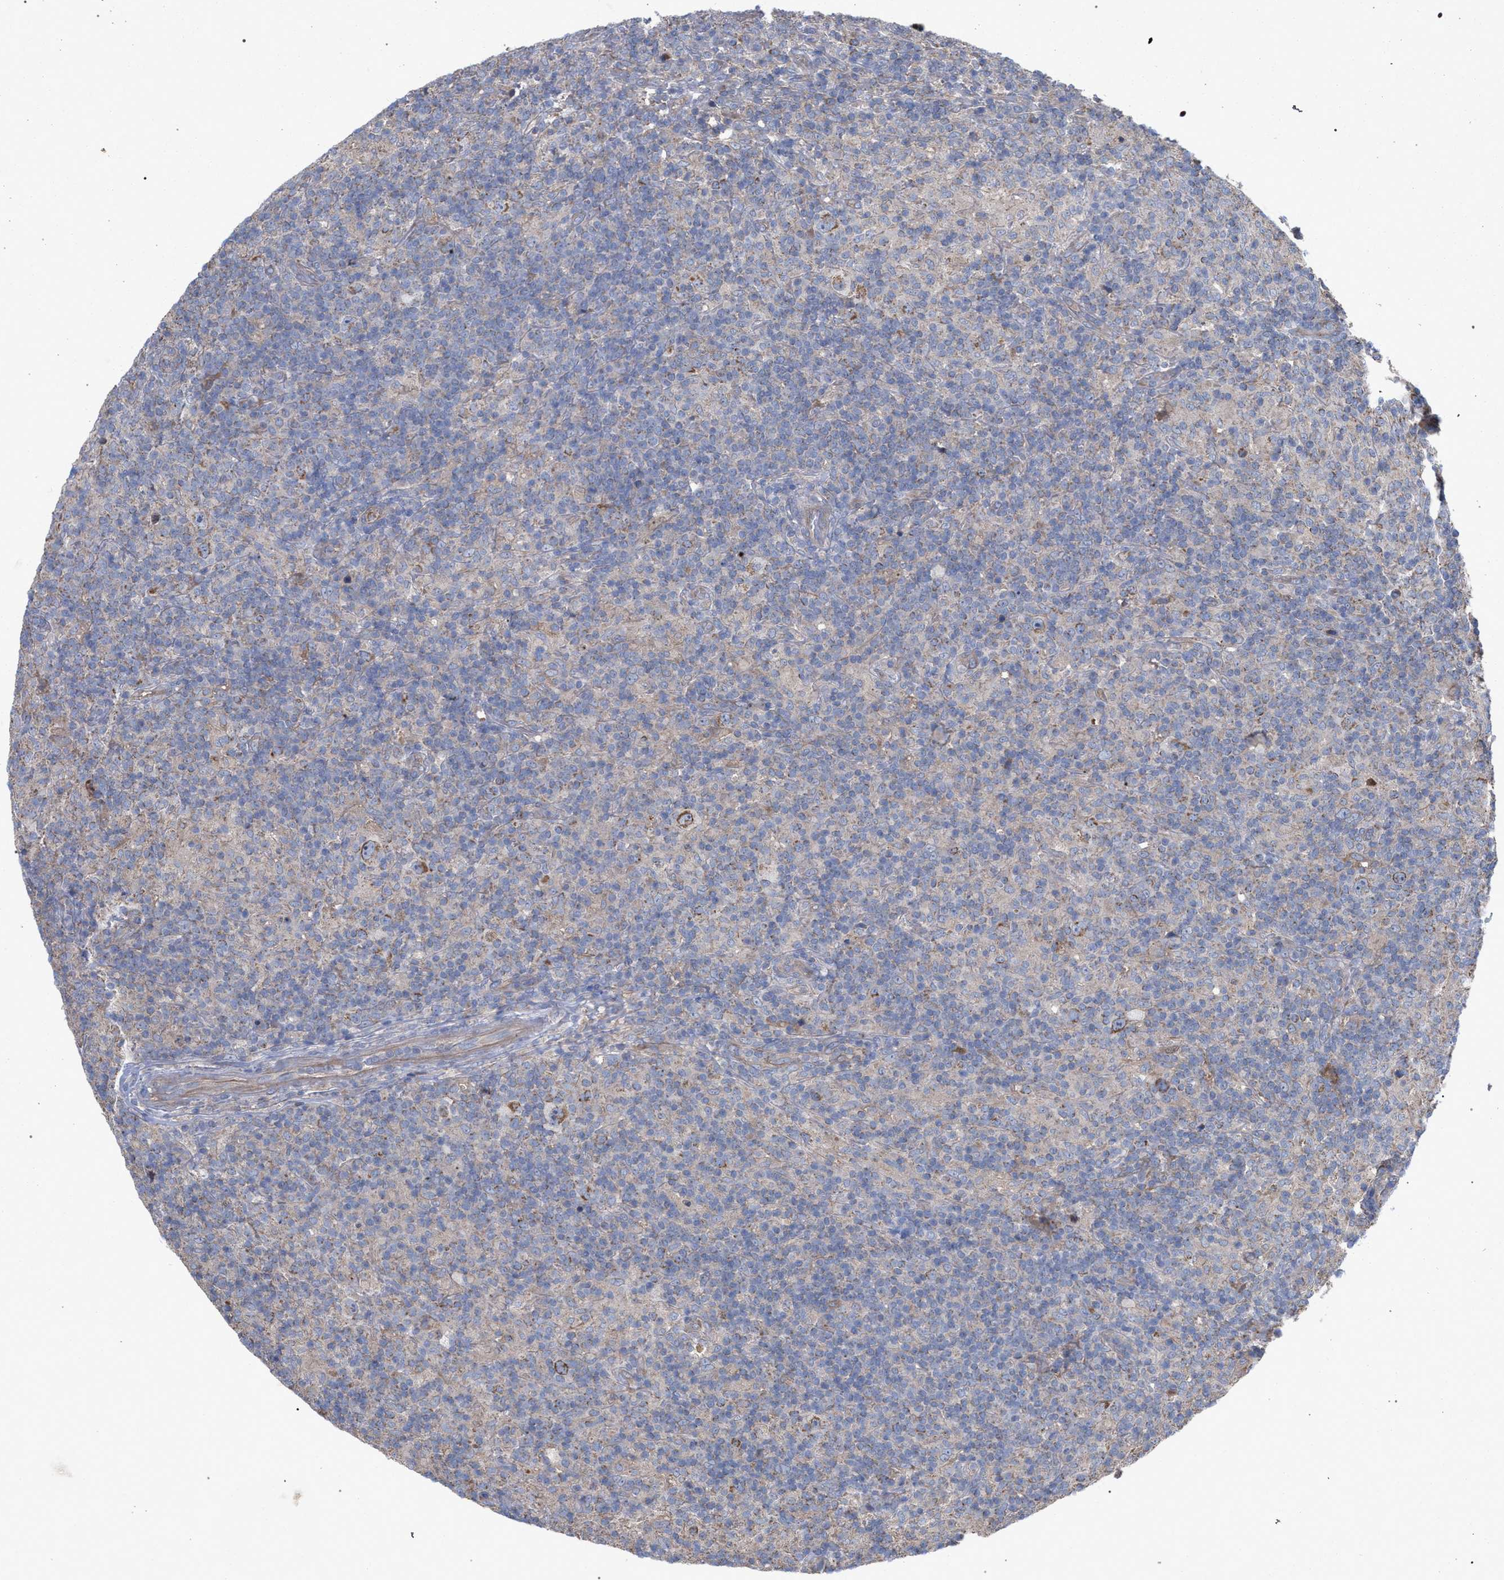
{"staining": {"intensity": "moderate", "quantity": ">75%", "location": "cytoplasmic/membranous"}, "tissue": "lymphoma", "cell_type": "Tumor cells", "image_type": "cancer", "snomed": [{"axis": "morphology", "description": "Hodgkin's disease, NOS"}, {"axis": "topography", "description": "Lymph node"}], "caption": "Protein analysis of lymphoma tissue displays moderate cytoplasmic/membranous expression in approximately >75% of tumor cells.", "gene": "BCL2L12", "patient": {"sex": "male", "age": 70}}